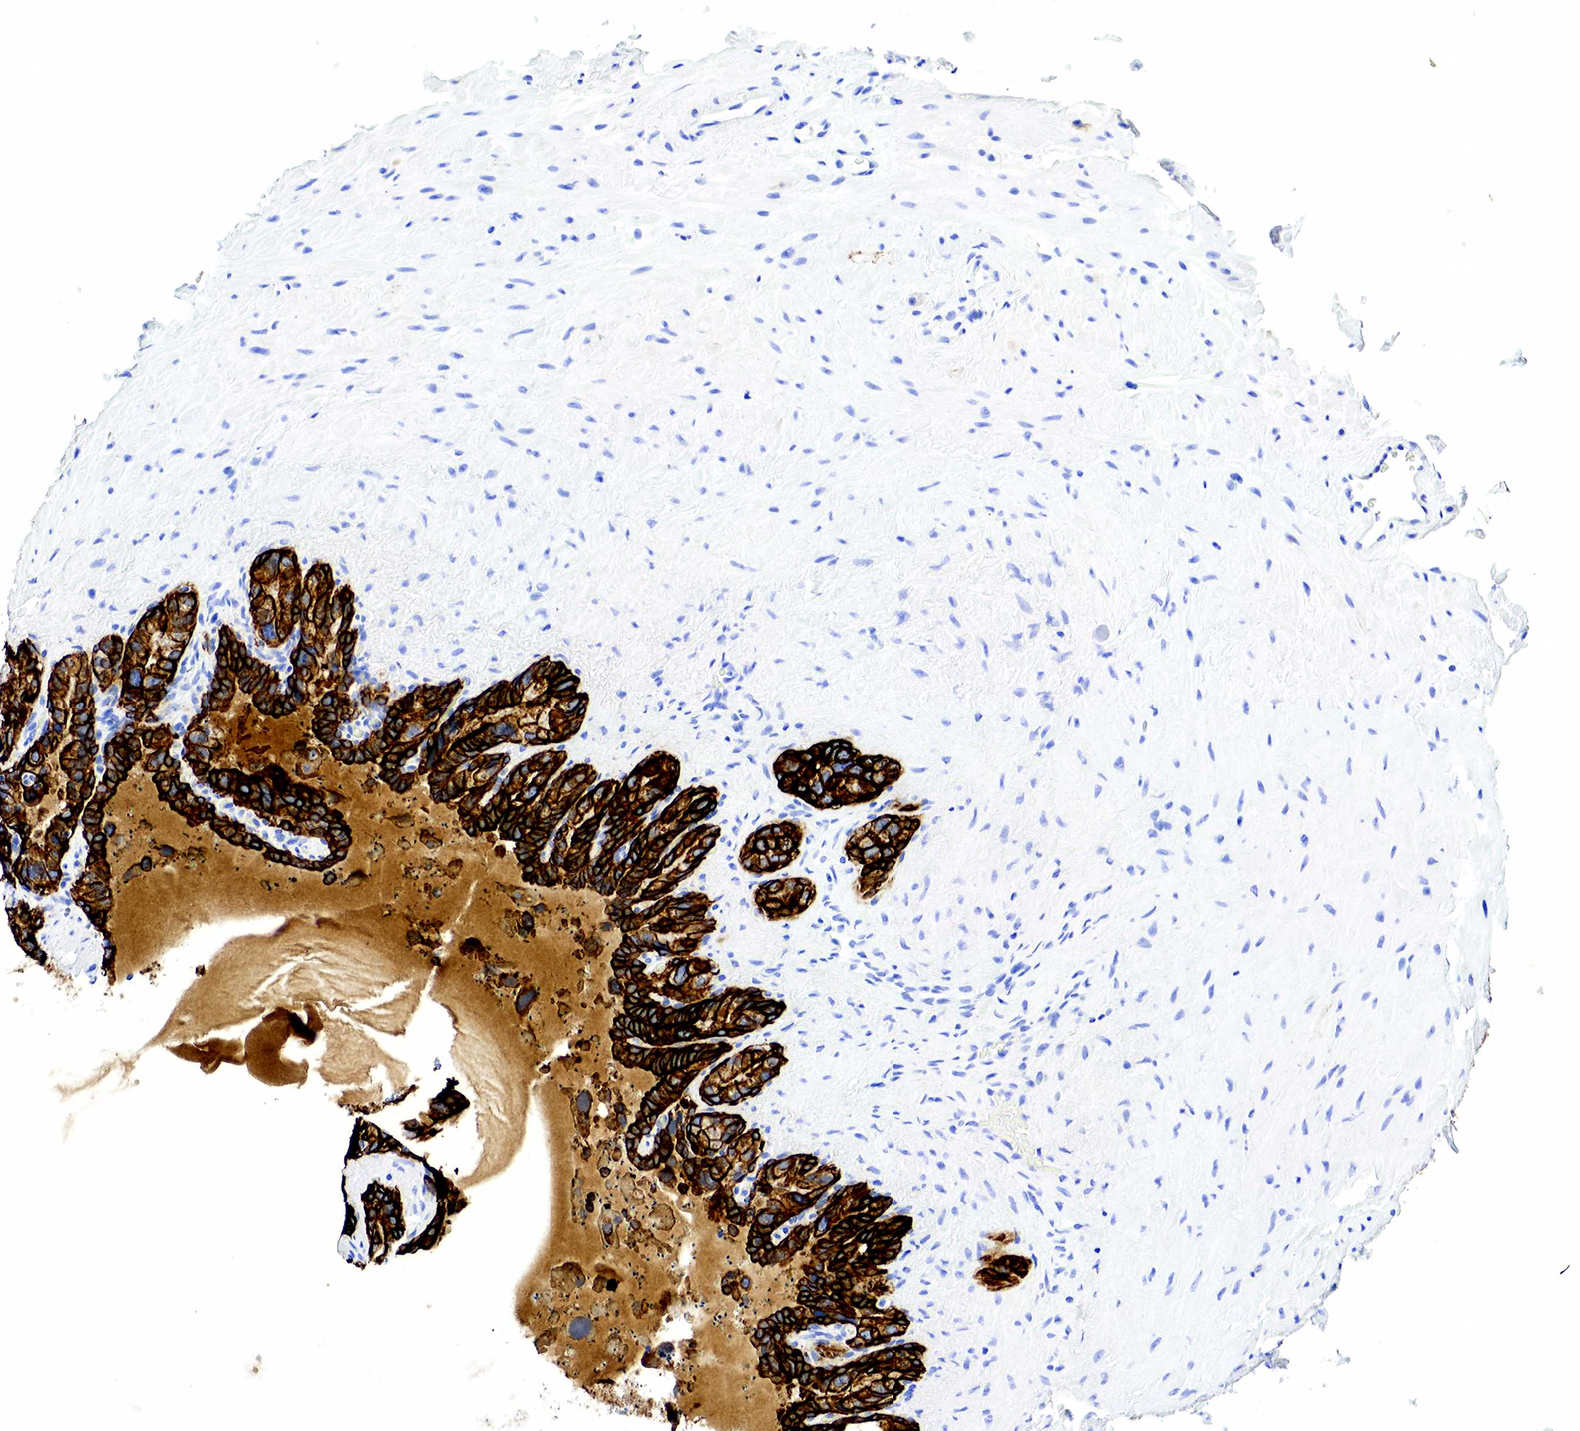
{"staining": {"intensity": "strong", "quantity": ">75%", "location": "cytoplasmic/membranous"}, "tissue": "seminal vesicle", "cell_type": "Glandular cells", "image_type": "normal", "snomed": [{"axis": "morphology", "description": "Normal tissue, NOS"}, {"axis": "topography", "description": "Seminal veicle"}], "caption": "Brown immunohistochemical staining in unremarkable human seminal vesicle shows strong cytoplasmic/membranous staining in approximately >75% of glandular cells.", "gene": "KRT7", "patient": {"sex": "male", "age": 63}}